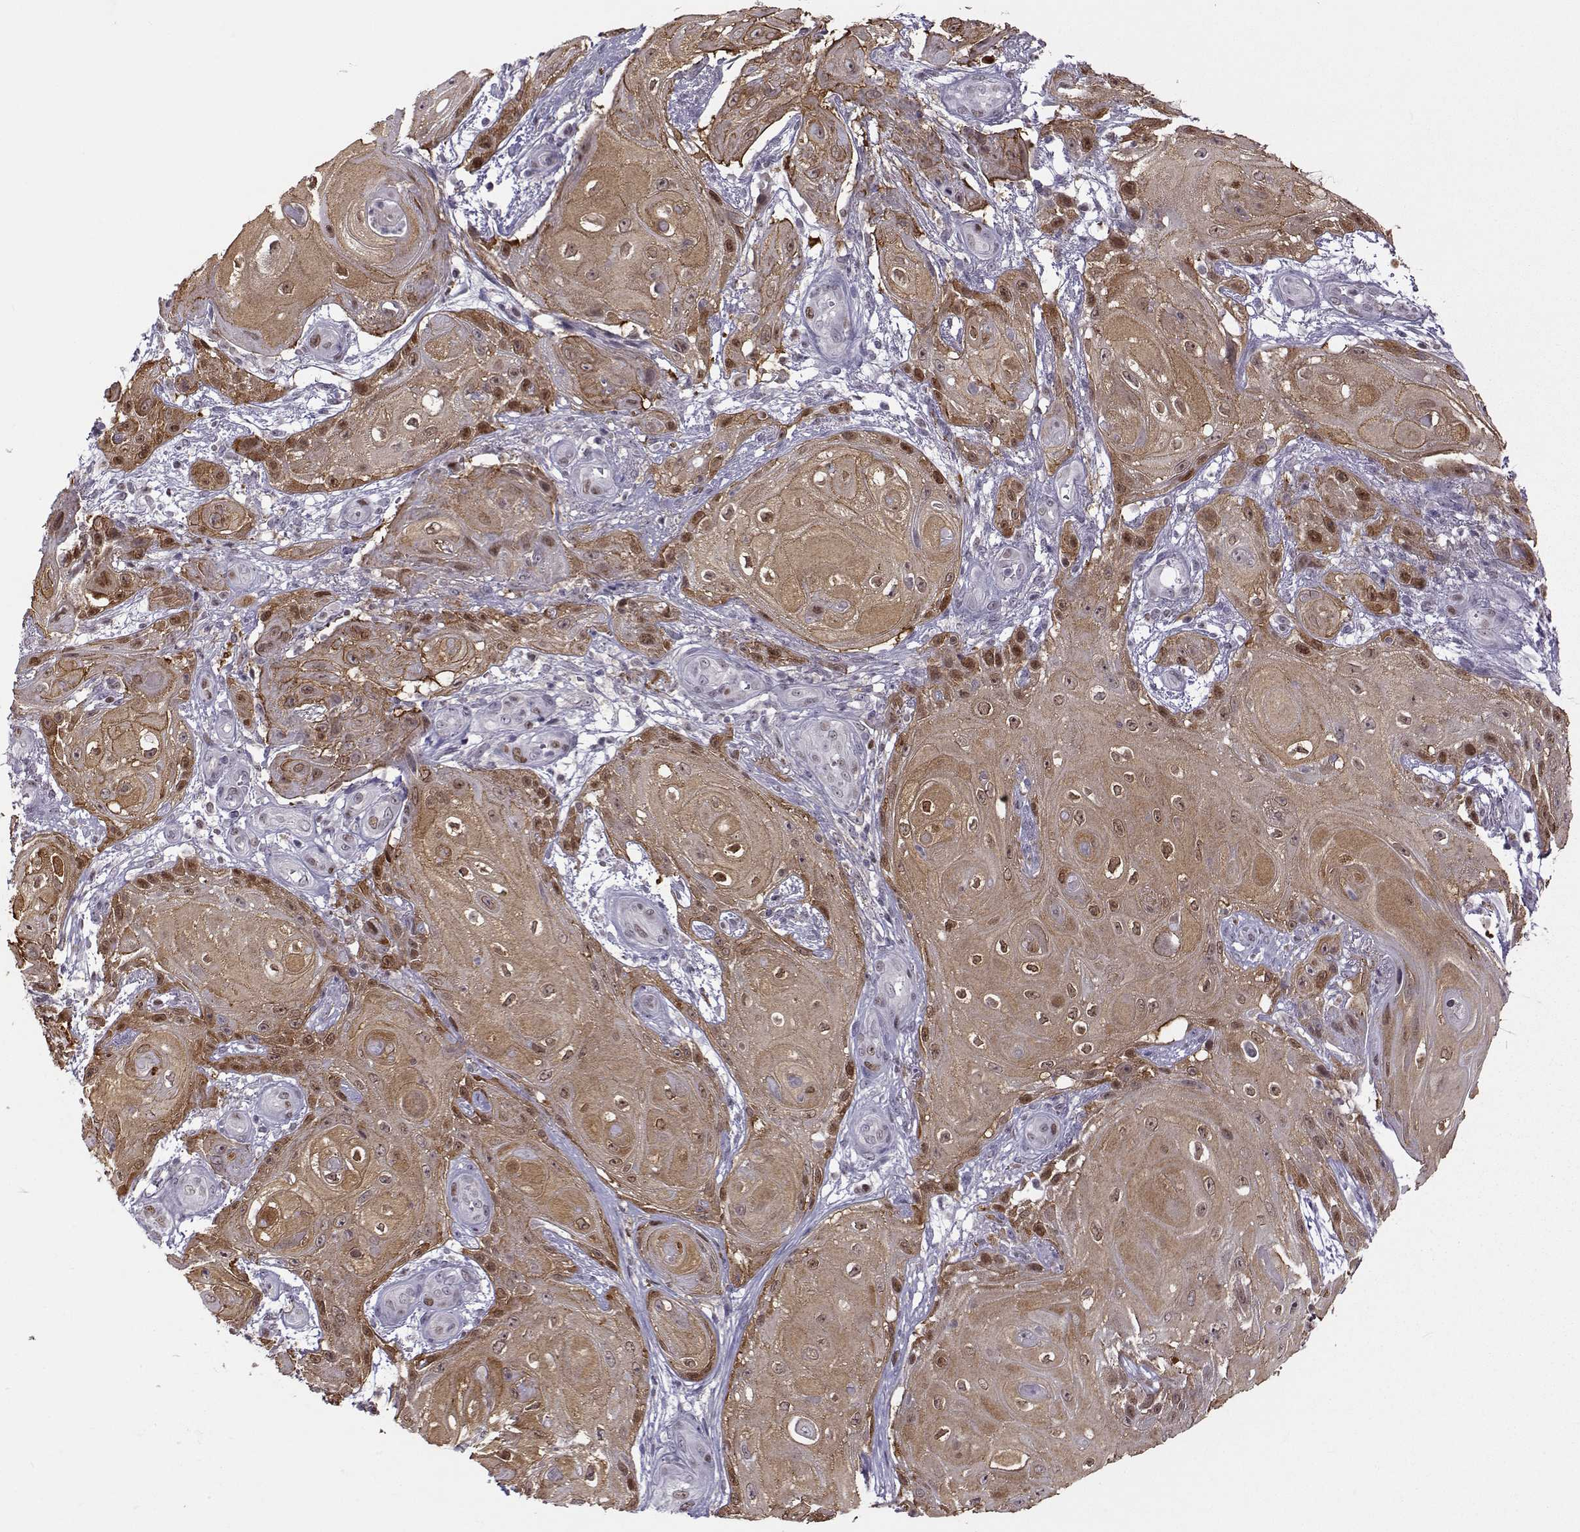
{"staining": {"intensity": "moderate", "quantity": "25%-75%", "location": "cytoplasmic/membranous,nuclear"}, "tissue": "skin cancer", "cell_type": "Tumor cells", "image_type": "cancer", "snomed": [{"axis": "morphology", "description": "Squamous cell carcinoma, NOS"}, {"axis": "topography", "description": "Skin"}], "caption": "Immunohistochemical staining of human skin cancer demonstrates medium levels of moderate cytoplasmic/membranous and nuclear staining in approximately 25%-75% of tumor cells.", "gene": "BACH1", "patient": {"sex": "male", "age": 62}}